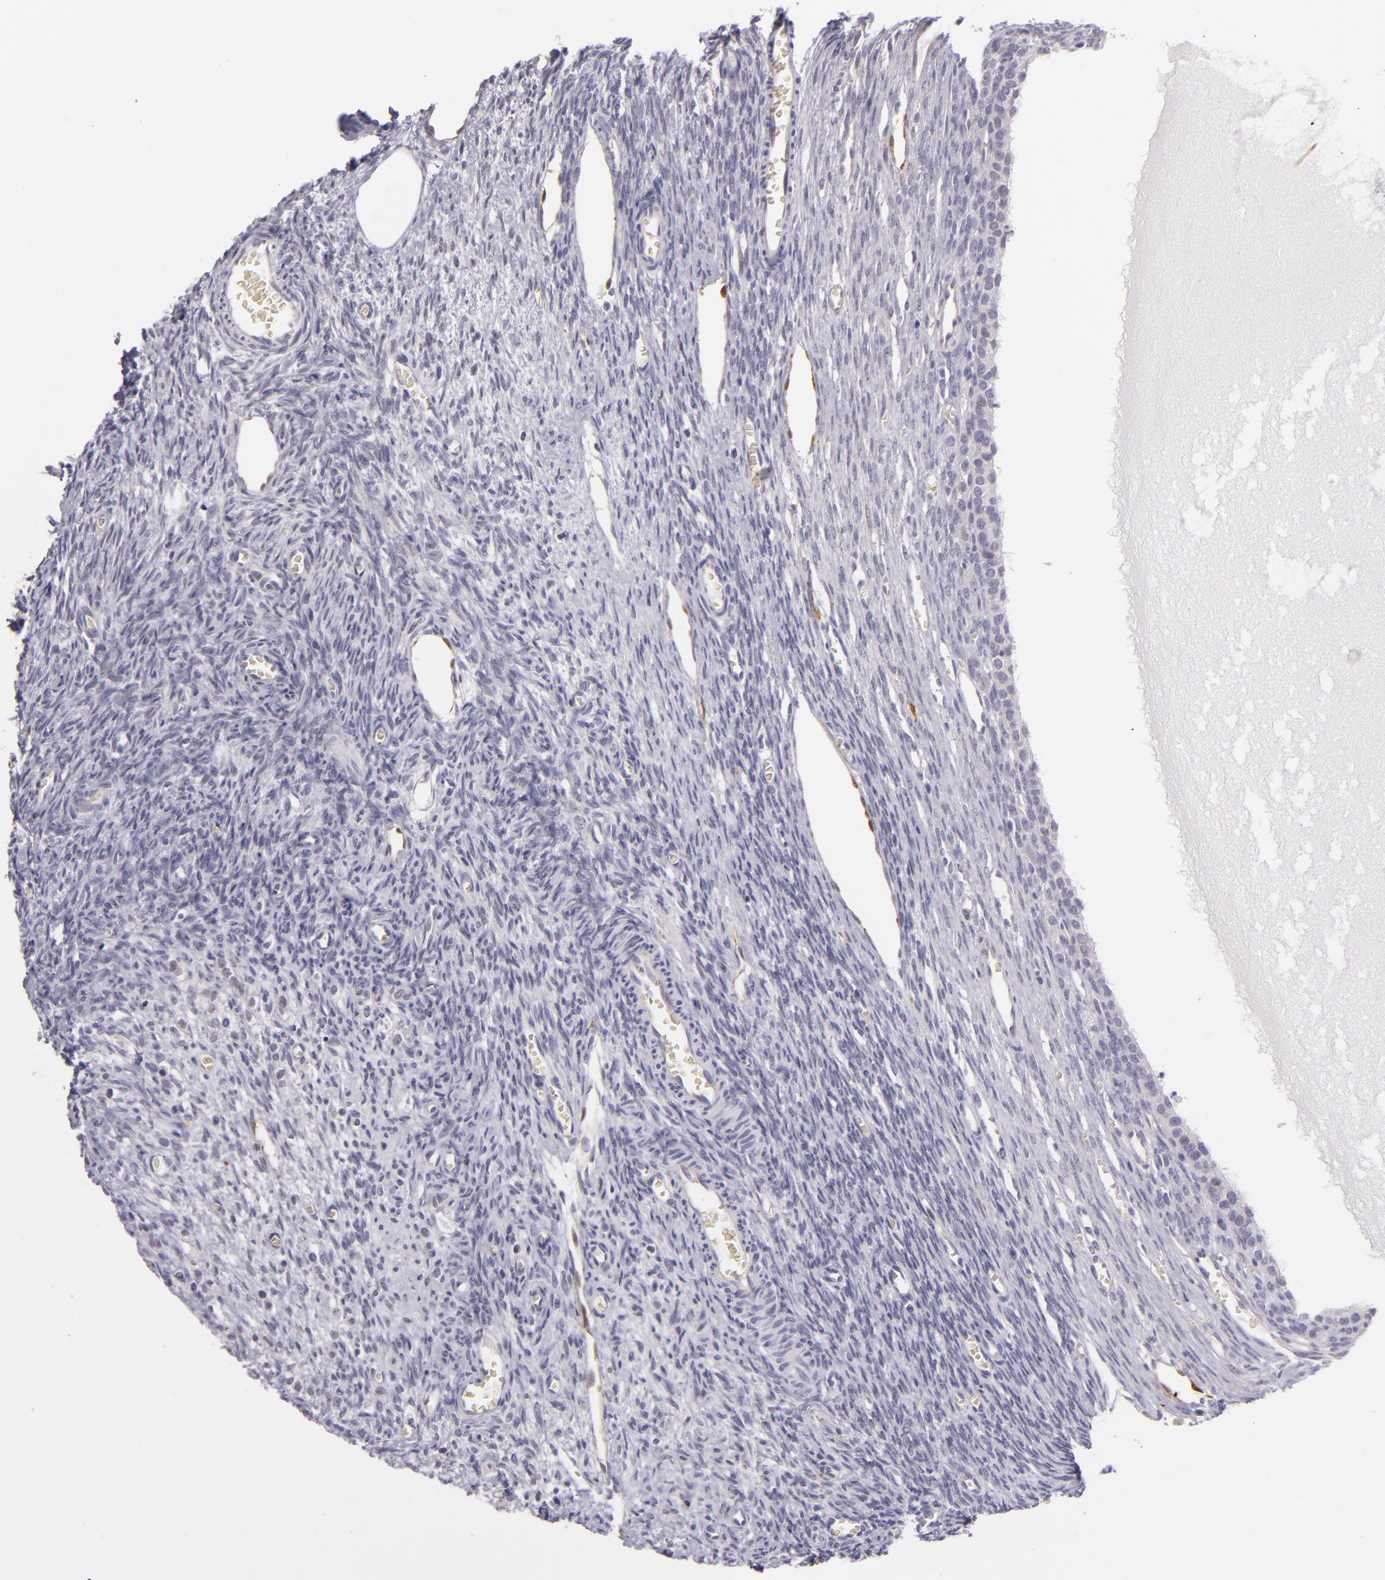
{"staining": {"intensity": "negative", "quantity": "none", "location": "none"}, "tissue": "ovary", "cell_type": "Follicle cells", "image_type": "normal", "snomed": [{"axis": "morphology", "description": "Normal tissue, NOS"}, {"axis": "topography", "description": "Ovary"}], "caption": "This histopathology image is of unremarkable ovary stained with immunohistochemistry to label a protein in brown with the nuclei are counter-stained blue. There is no positivity in follicle cells. Nuclei are stained in blue.", "gene": "SNCB", "patient": {"sex": "female", "age": 27}}